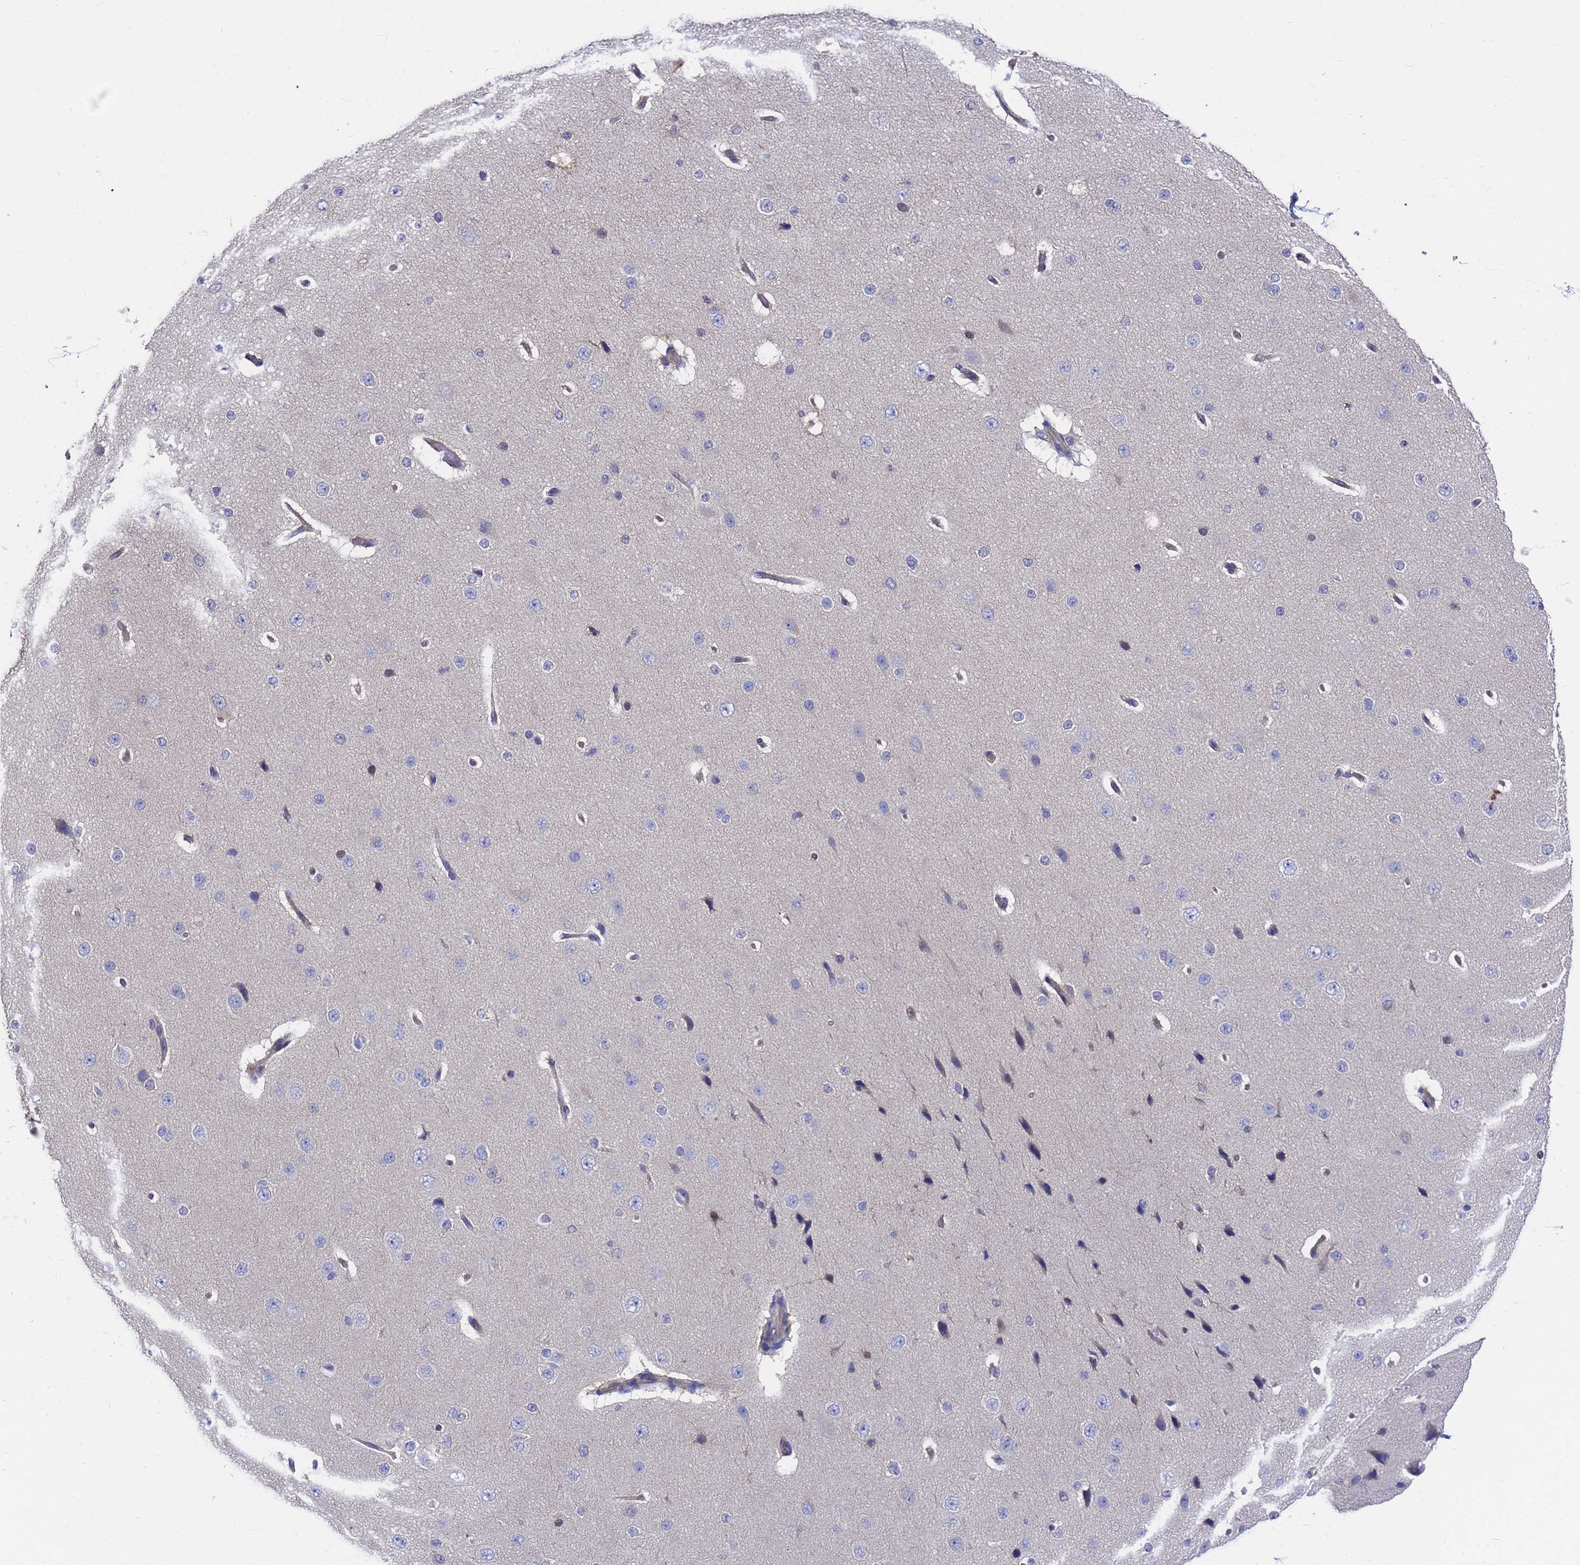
{"staining": {"intensity": "moderate", "quantity": "25%-75%", "location": "cytoplasmic/membranous"}, "tissue": "cerebral cortex", "cell_type": "Endothelial cells", "image_type": "normal", "snomed": [{"axis": "morphology", "description": "Normal tissue, NOS"}, {"axis": "morphology", "description": "Developmental malformation"}, {"axis": "topography", "description": "Cerebral cortex"}], "caption": "A brown stain highlights moderate cytoplasmic/membranous staining of a protein in endothelial cells of unremarkable human cerebral cortex.", "gene": "SLC35E2B", "patient": {"sex": "female", "age": 30}}